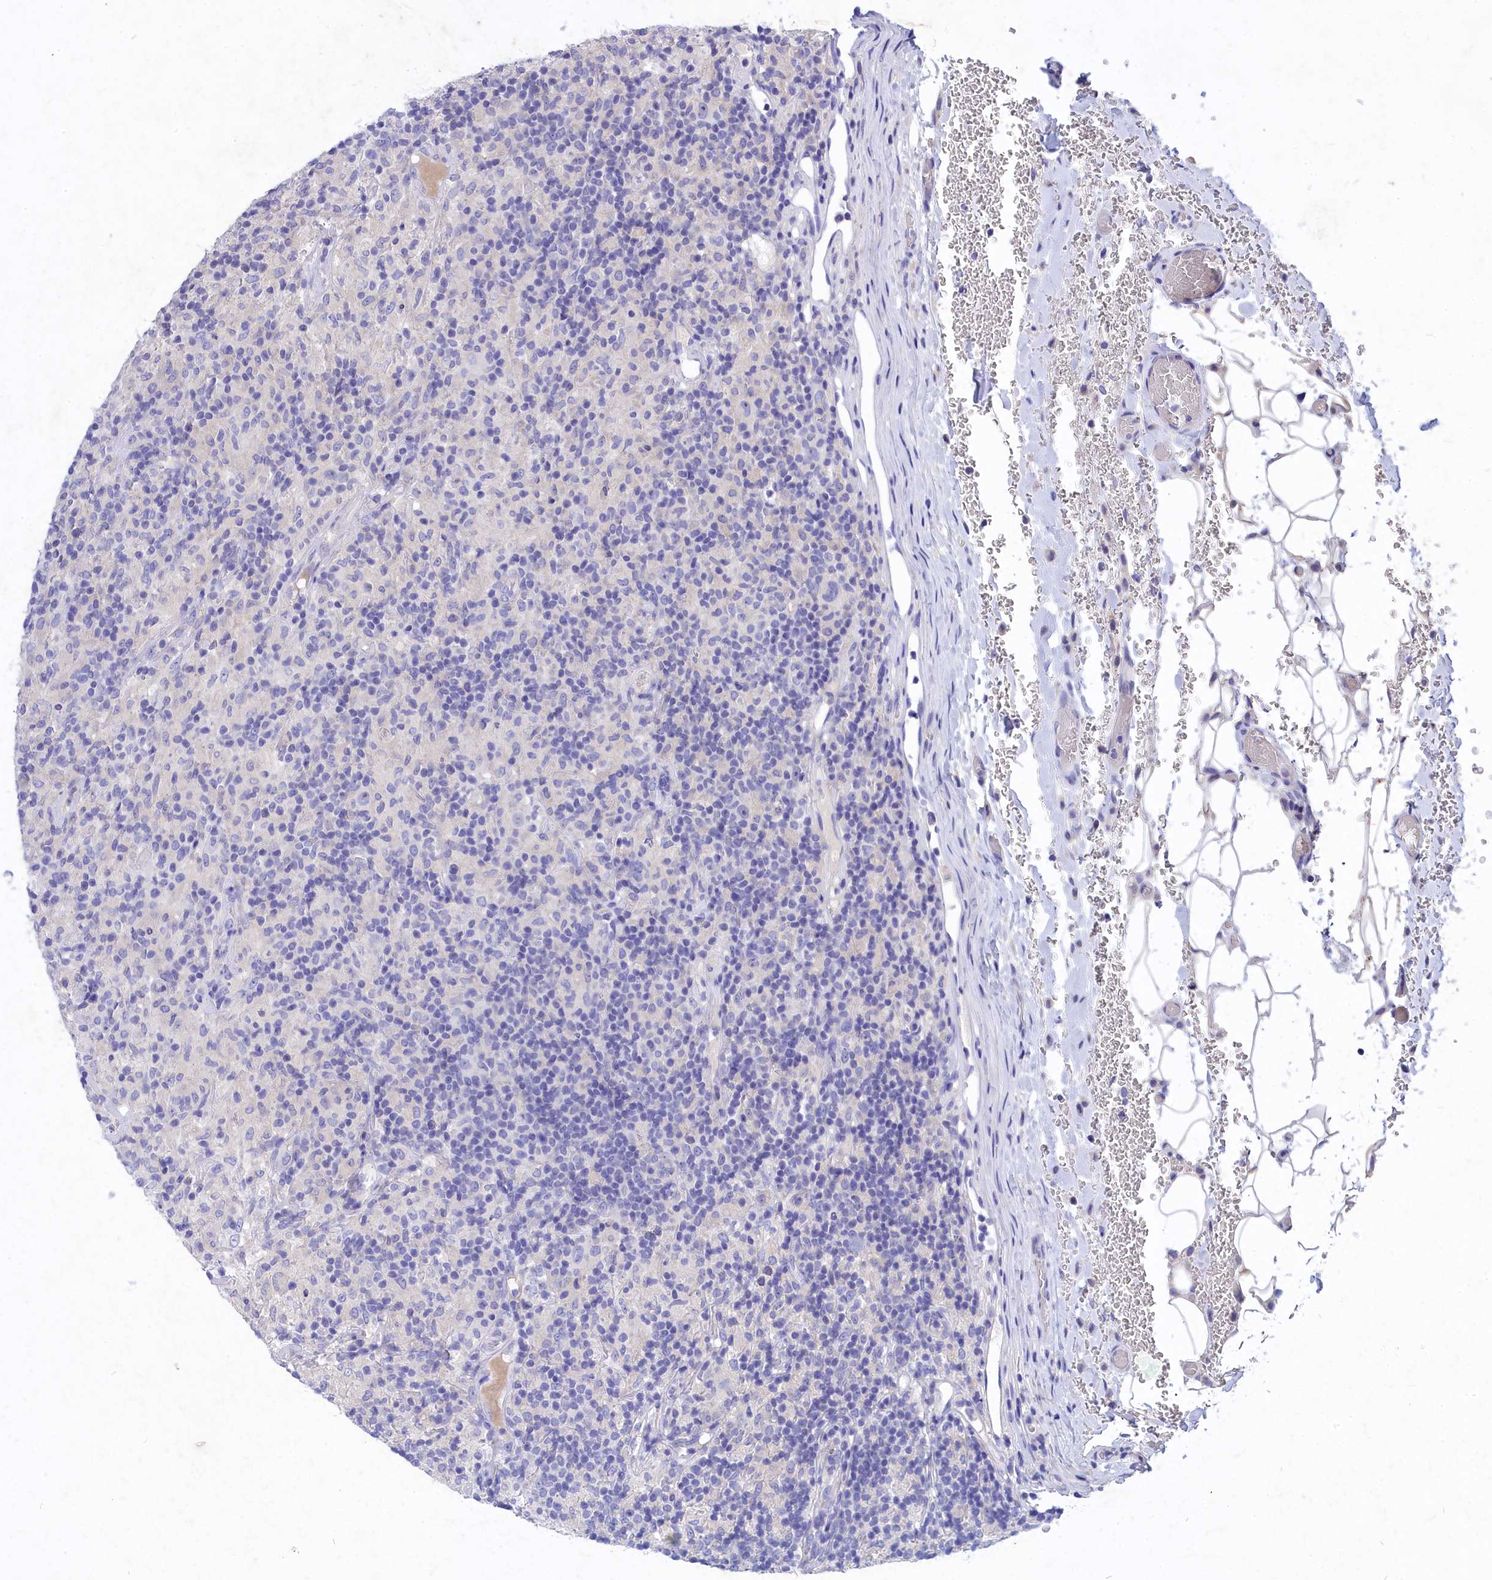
{"staining": {"intensity": "negative", "quantity": "none", "location": "none"}, "tissue": "lymphoma", "cell_type": "Tumor cells", "image_type": "cancer", "snomed": [{"axis": "morphology", "description": "Hodgkin's disease, NOS"}, {"axis": "topography", "description": "Lymph node"}], "caption": "Tumor cells show no significant staining in Hodgkin's disease.", "gene": "DEFB119", "patient": {"sex": "male", "age": 70}}